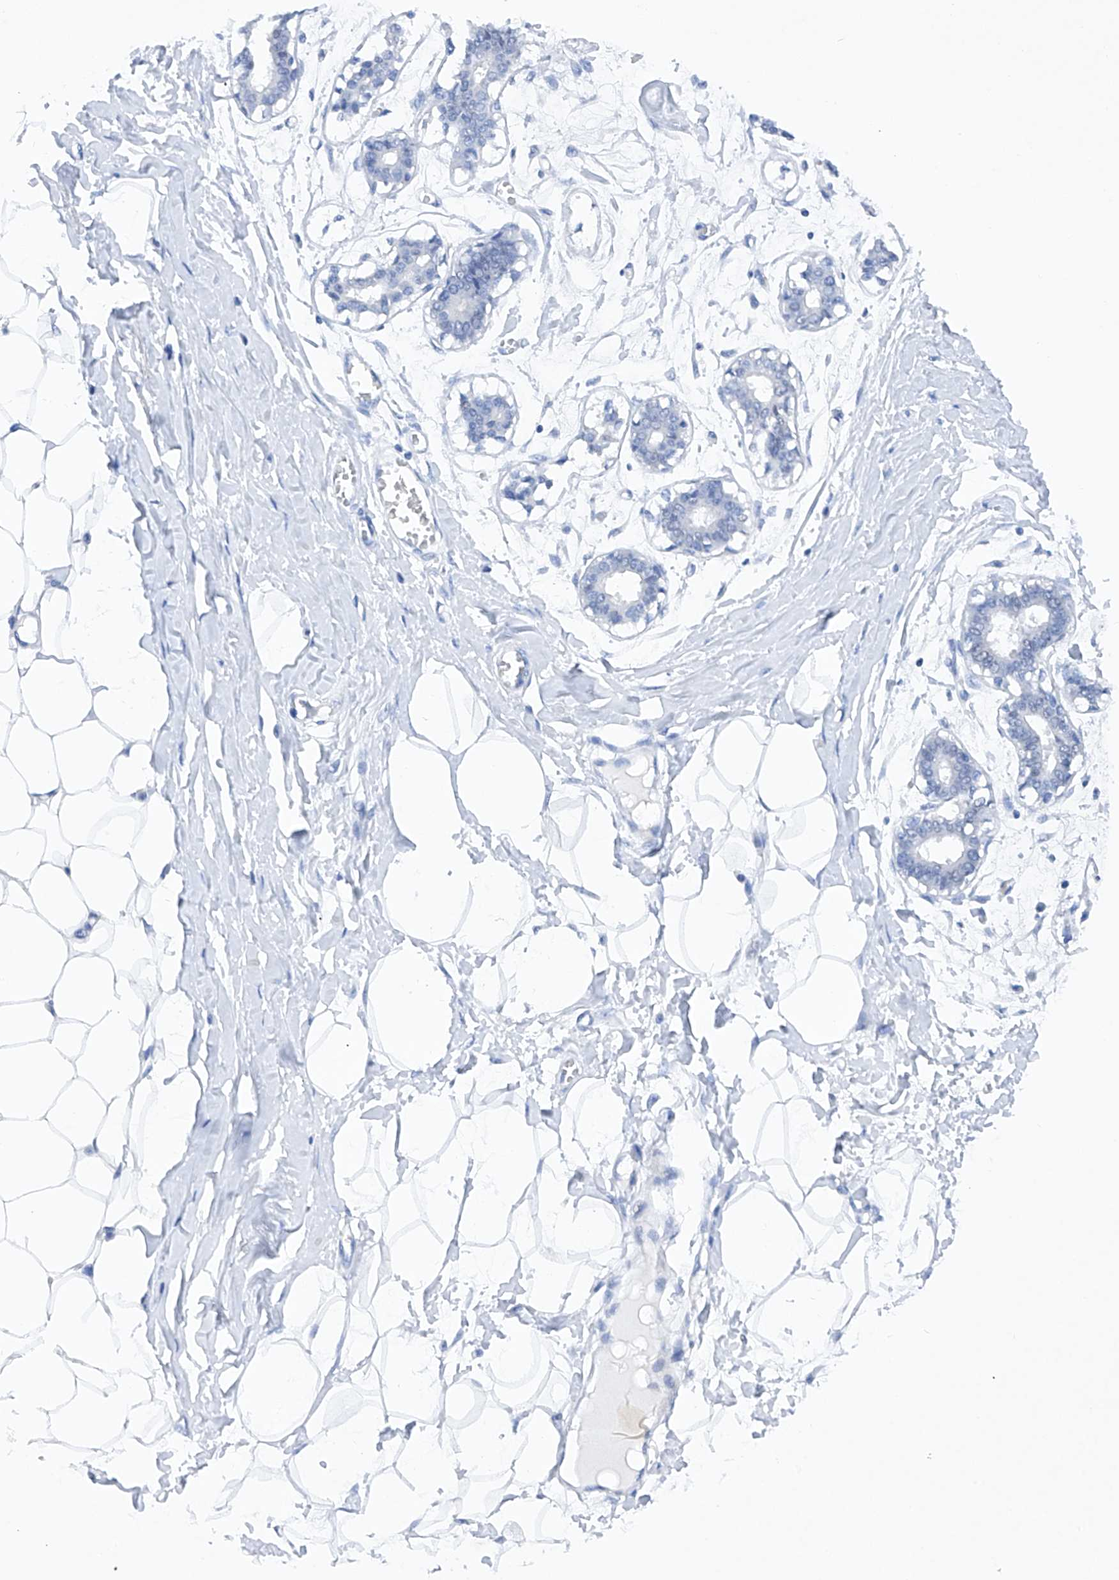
{"staining": {"intensity": "negative", "quantity": "none", "location": "none"}, "tissue": "breast", "cell_type": "Adipocytes", "image_type": "normal", "snomed": [{"axis": "morphology", "description": "Normal tissue, NOS"}, {"axis": "topography", "description": "Breast"}], "caption": "This histopathology image is of normal breast stained with immunohistochemistry to label a protein in brown with the nuclei are counter-stained blue. There is no staining in adipocytes.", "gene": "BARX2", "patient": {"sex": "female", "age": 27}}